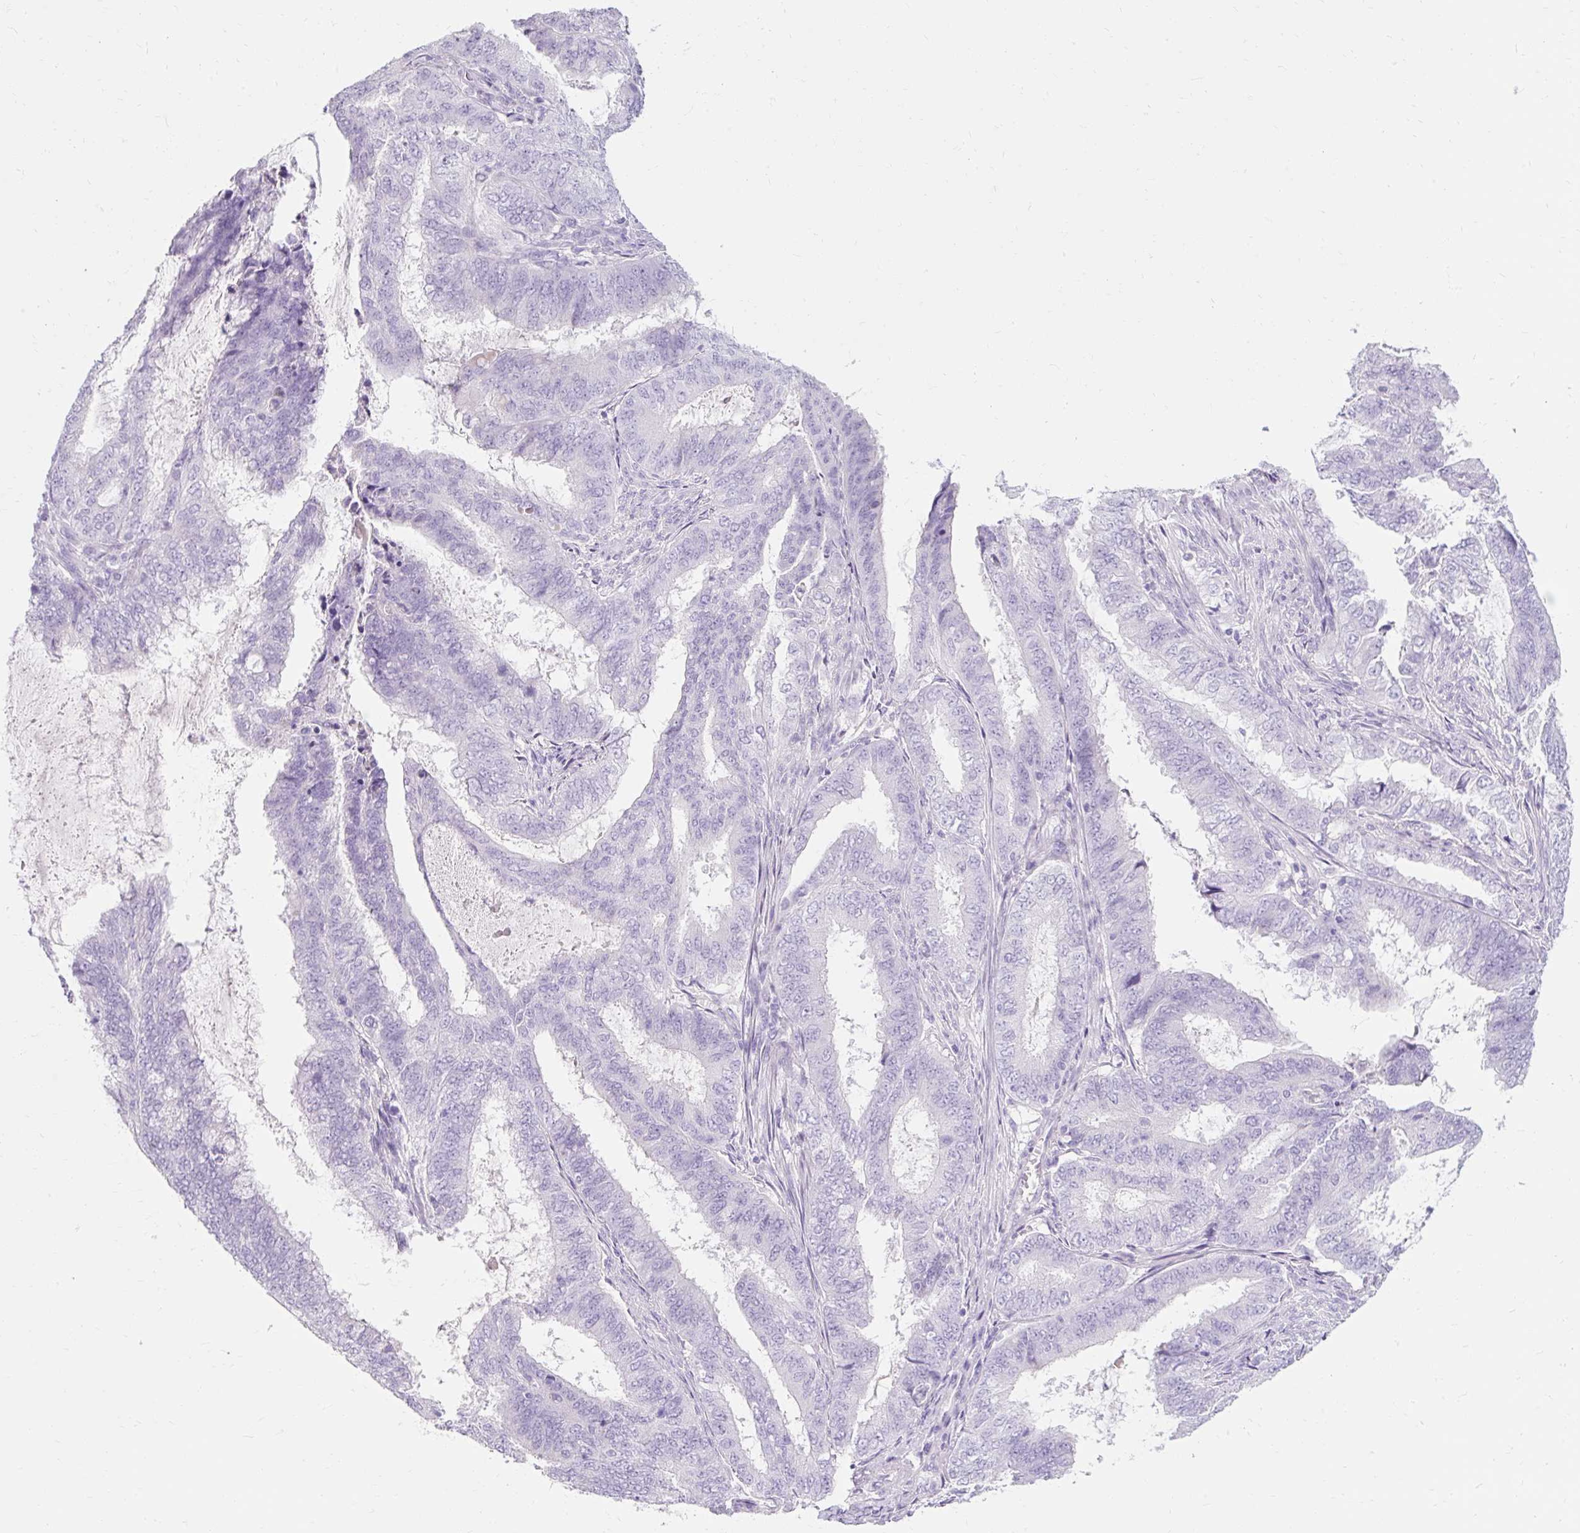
{"staining": {"intensity": "negative", "quantity": "none", "location": "none"}, "tissue": "endometrial cancer", "cell_type": "Tumor cells", "image_type": "cancer", "snomed": [{"axis": "morphology", "description": "Adenocarcinoma, NOS"}, {"axis": "topography", "description": "Endometrium"}], "caption": "The immunohistochemistry micrograph has no significant expression in tumor cells of endometrial cancer (adenocarcinoma) tissue. (DAB immunohistochemistry with hematoxylin counter stain).", "gene": "TMEM213", "patient": {"sex": "female", "age": 51}}